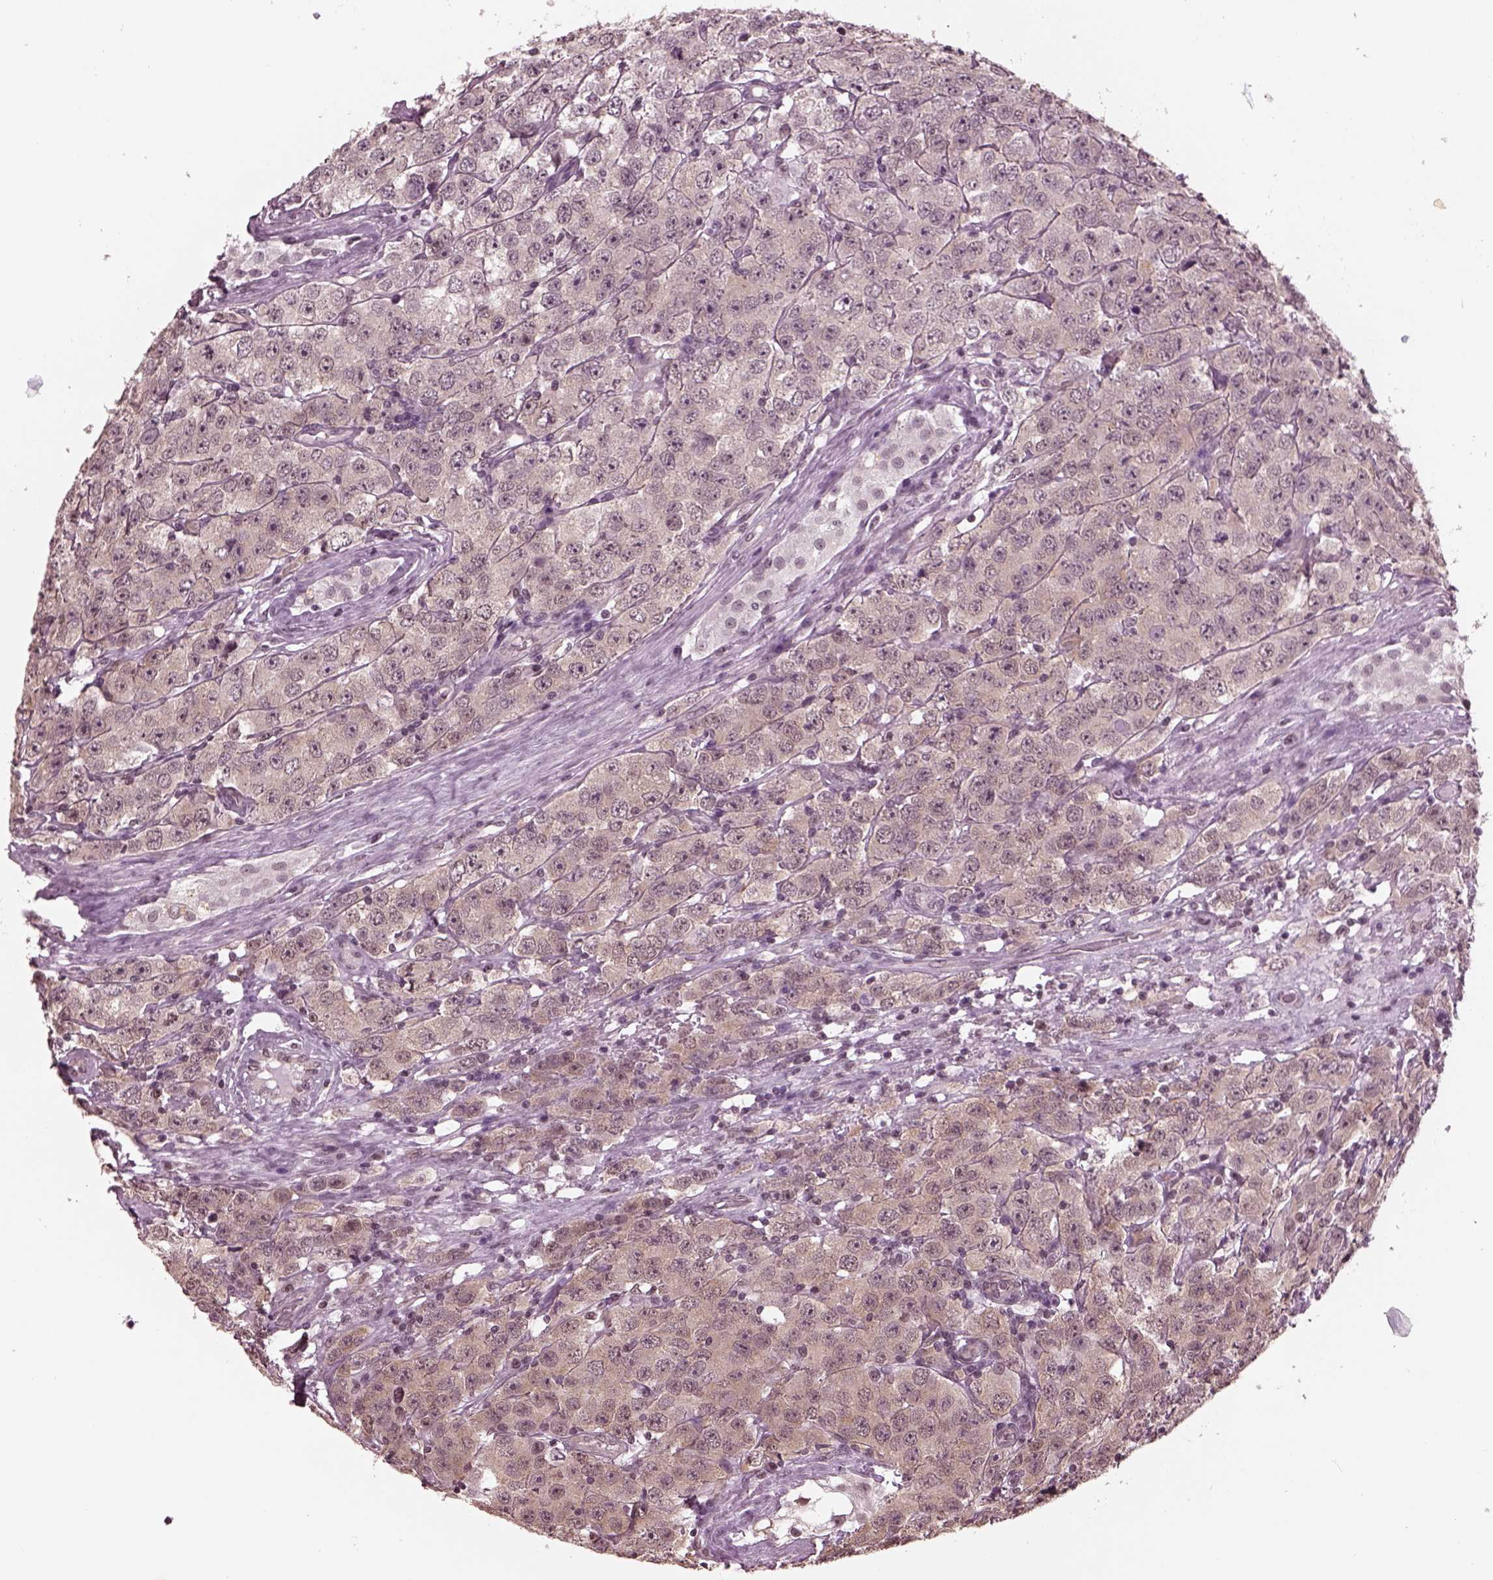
{"staining": {"intensity": "weak", "quantity": "25%-75%", "location": "cytoplasmic/membranous"}, "tissue": "testis cancer", "cell_type": "Tumor cells", "image_type": "cancer", "snomed": [{"axis": "morphology", "description": "Seminoma, NOS"}, {"axis": "topography", "description": "Testis"}], "caption": "A micrograph showing weak cytoplasmic/membranous staining in about 25%-75% of tumor cells in testis cancer, as visualized by brown immunohistochemical staining.", "gene": "RUVBL2", "patient": {"sex": "male", "age": 52}}